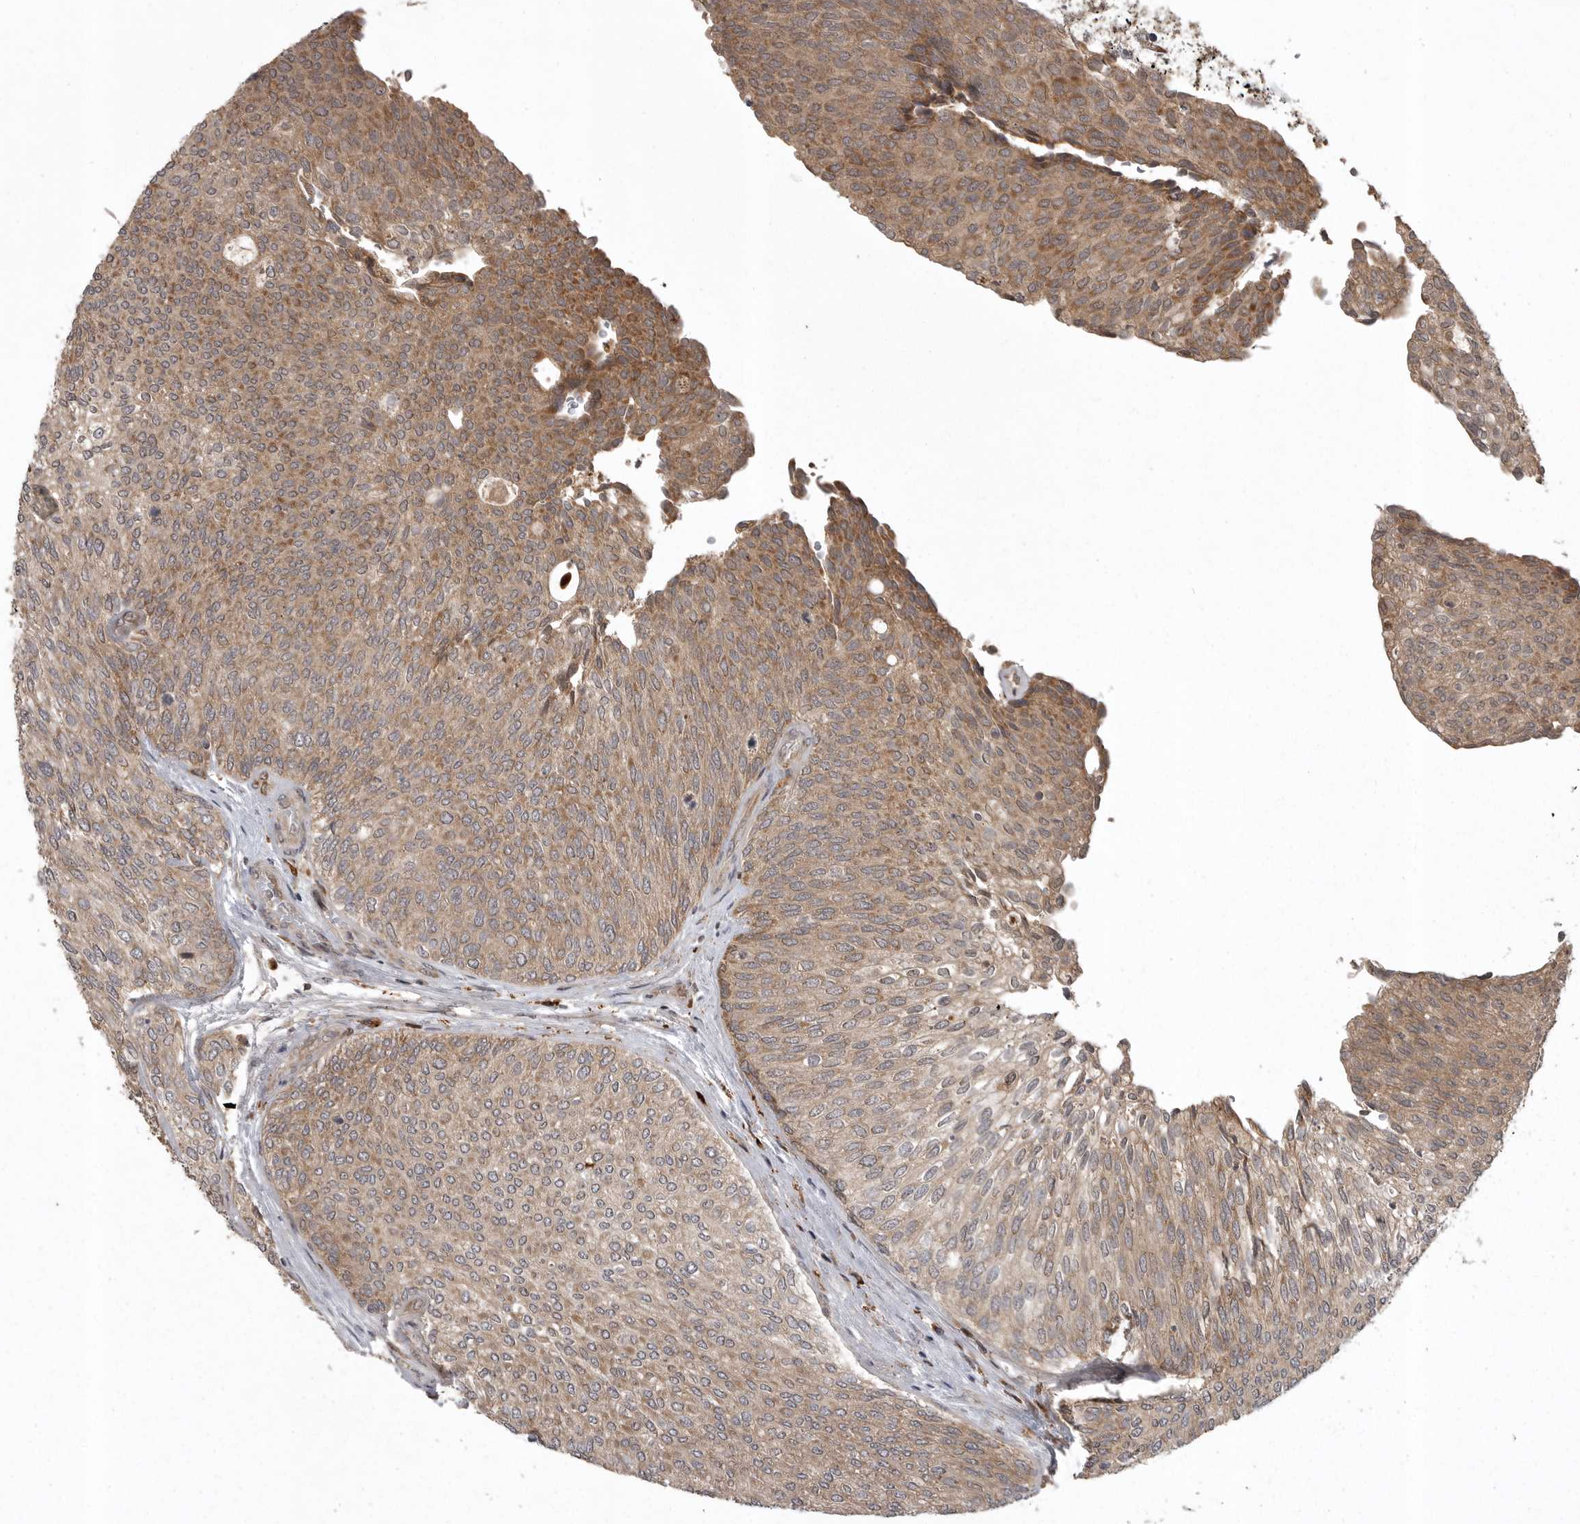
{"staining": {"intensity": "weak", "quantity": ">75%", "location": "cytoplasmic/membranous"}, "tissue": "urothelial cancer", "cell_type": "Tumor cells", "image_type": "cancer", "snomed": [{"axis": "morphology", "description": "Urothelial carcinoma, Low grade"}, {"axis": "topography", "description": "Urinary bladder"}], "caption": "Immunohistochemistry (IHC) of urothelial cancer exhibits low levels of weak cytoplasmic/membranous staining in approximately >75% of tumor cells.", "gene": "GPR31", "patient": {"sex": "female", "age": 79}}